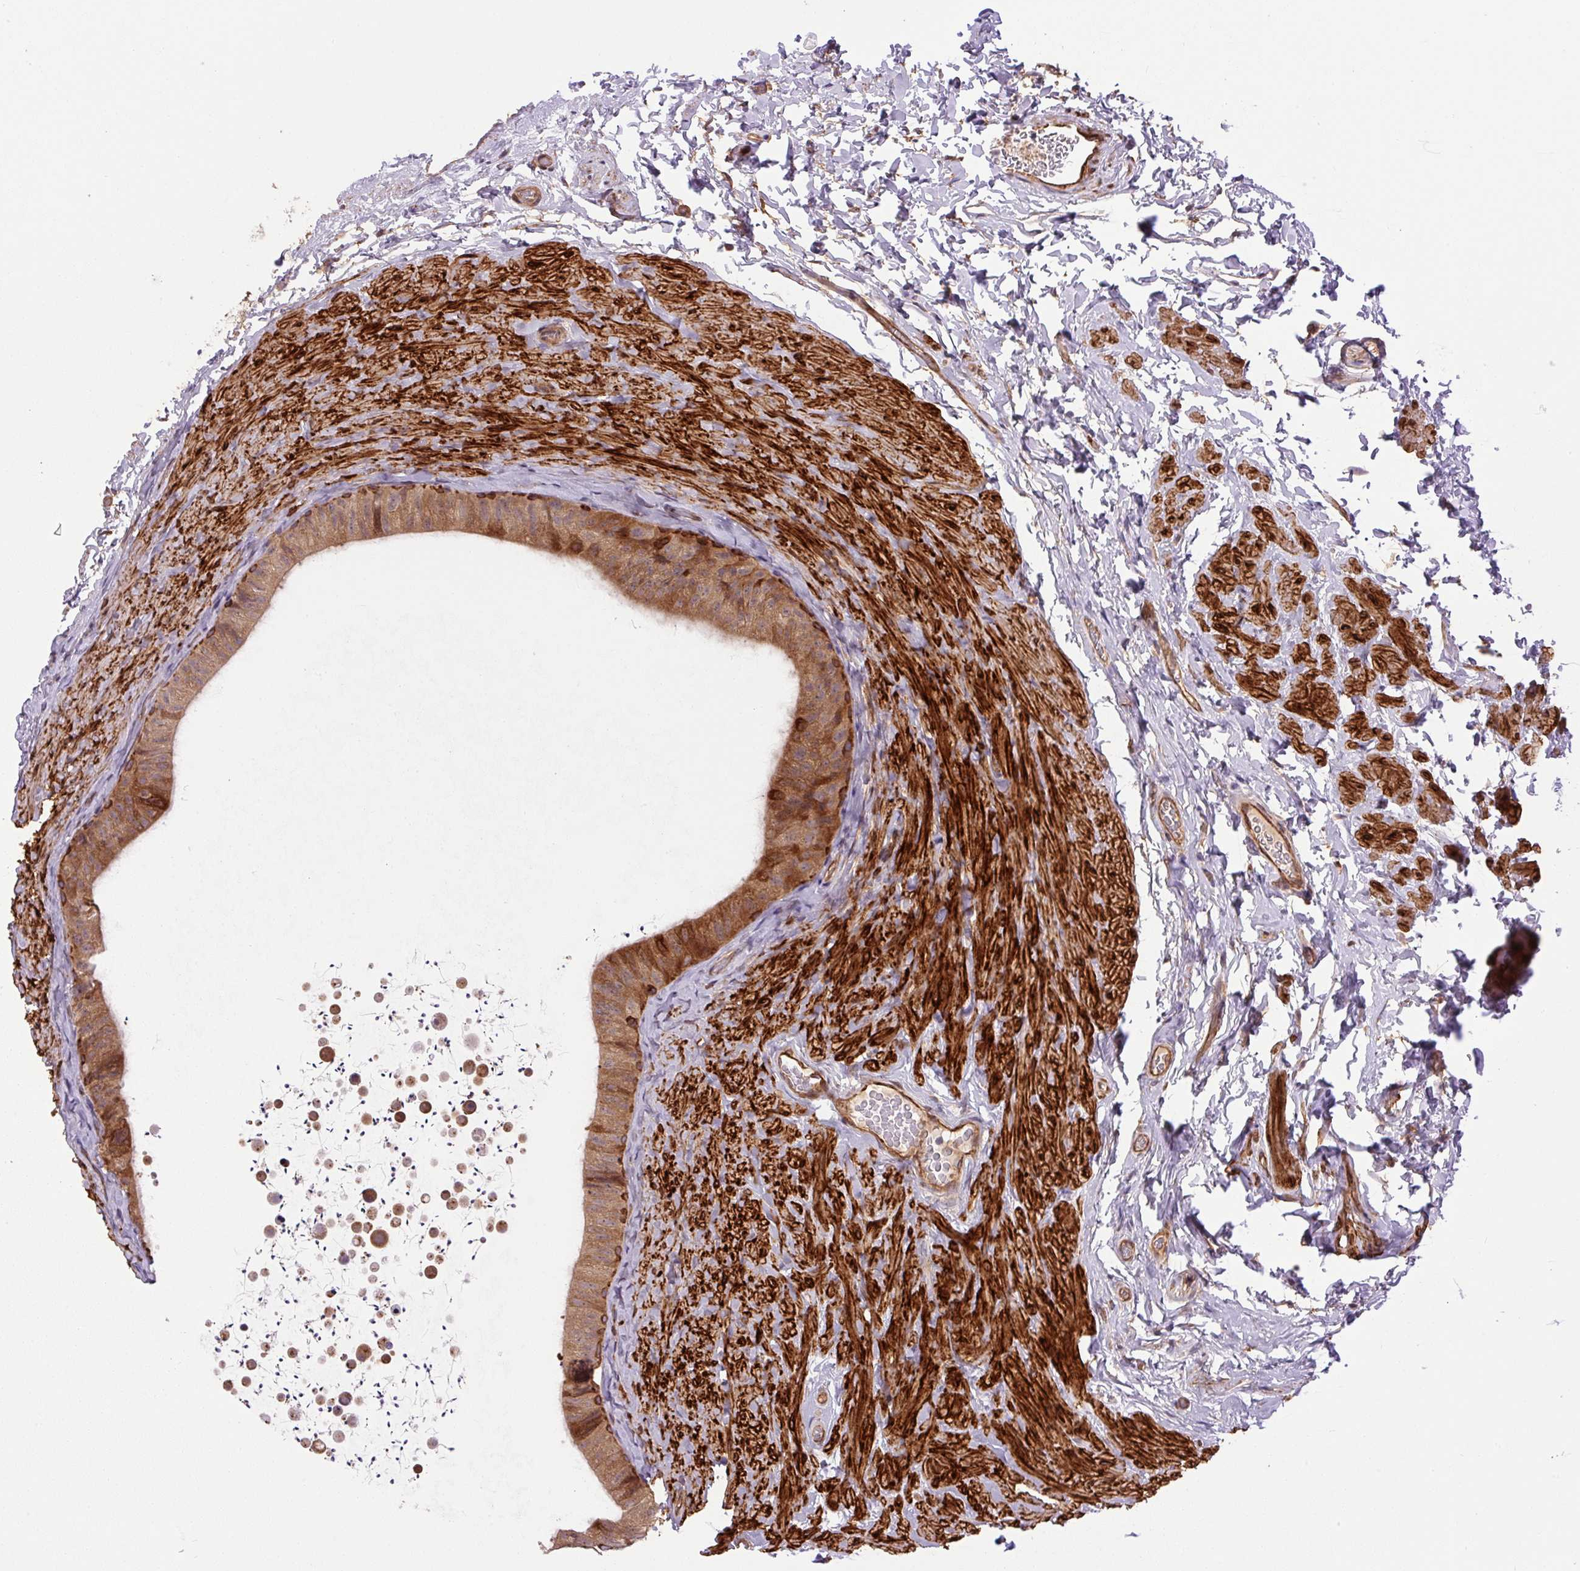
{"staining": {"intensity": "moderate", "quantity": ">75%", "location": "cytoplasmic/membranous"}, "tissue": "epididymis", "cell_type": "Glandular cells", "image_type": "normal", "snomed": [{"axis": "morphology", "description": "Normal tissue, NOS"}, {"axis": "topography", "description": "Epididymis, spermatic cord, NOS"}, {"axis": "topography", "description": "Epididymis"}], "caption": "The immunohistochemical stain highlights moderate cytoplasmic/membranous positivity in glandular cells of unremarkable epididymis. (brown staining indicates protein expression, while blue staining denotes nuclei).", "gene": "SEPTIN10", "patient": {"sex": "male", "age": 31}}